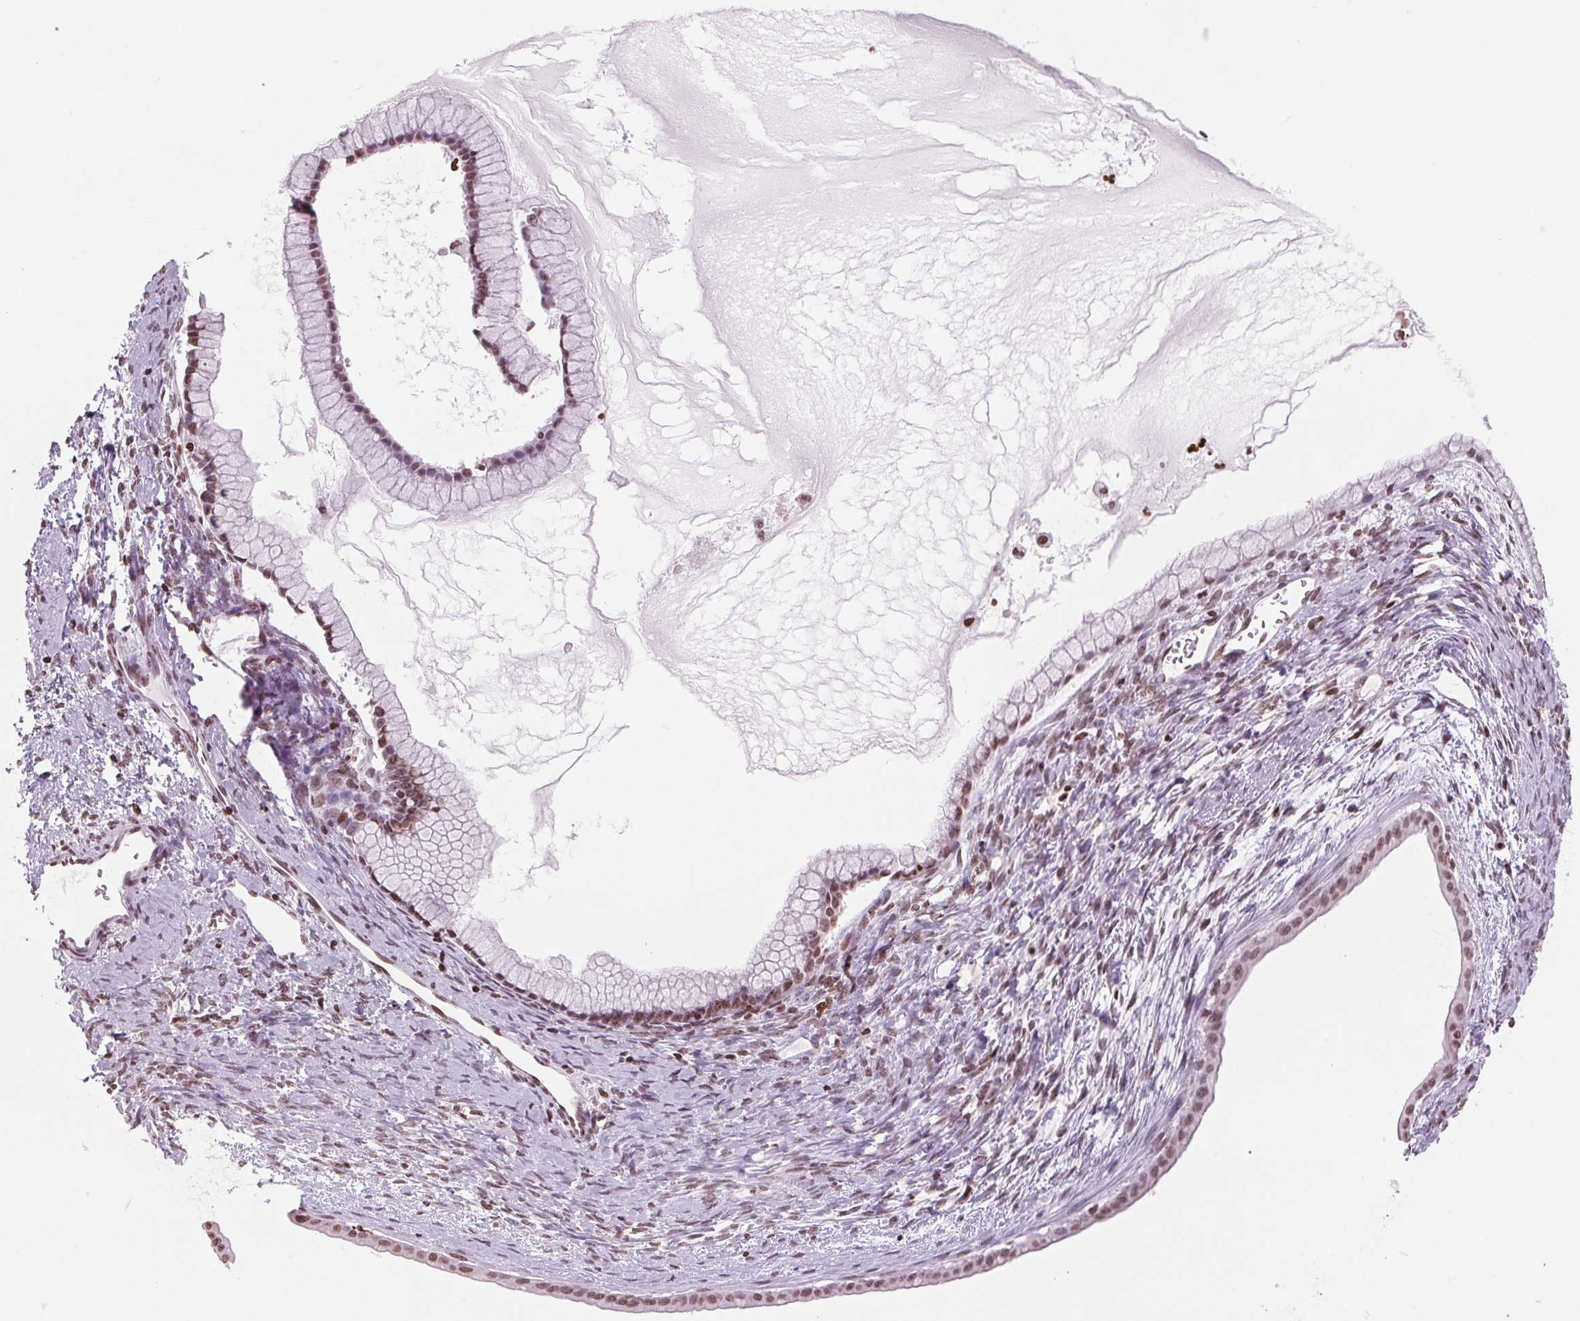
{"staining": {"intensity": "moderate", "quantity": "25%-75%", "location": "nuclear"}, "tissue": "ovarian cancer", "cell_type": "Tumor cells", "image_type": "cancer", "snomed": [{"axis": "morphology", "description": "Cystadenocarcinoma, mucinous, NOS"}, {"axis": "topography", "description": "Ovary"}], "caption": "This is a micrograph of IHC staining of mucinous cystadenocarcinoma (ovarian), which shows moderate expression in the nuclear of tumor cells.", "gene": "SMIM12", "patient": {"sex": "female", "age": 41}}